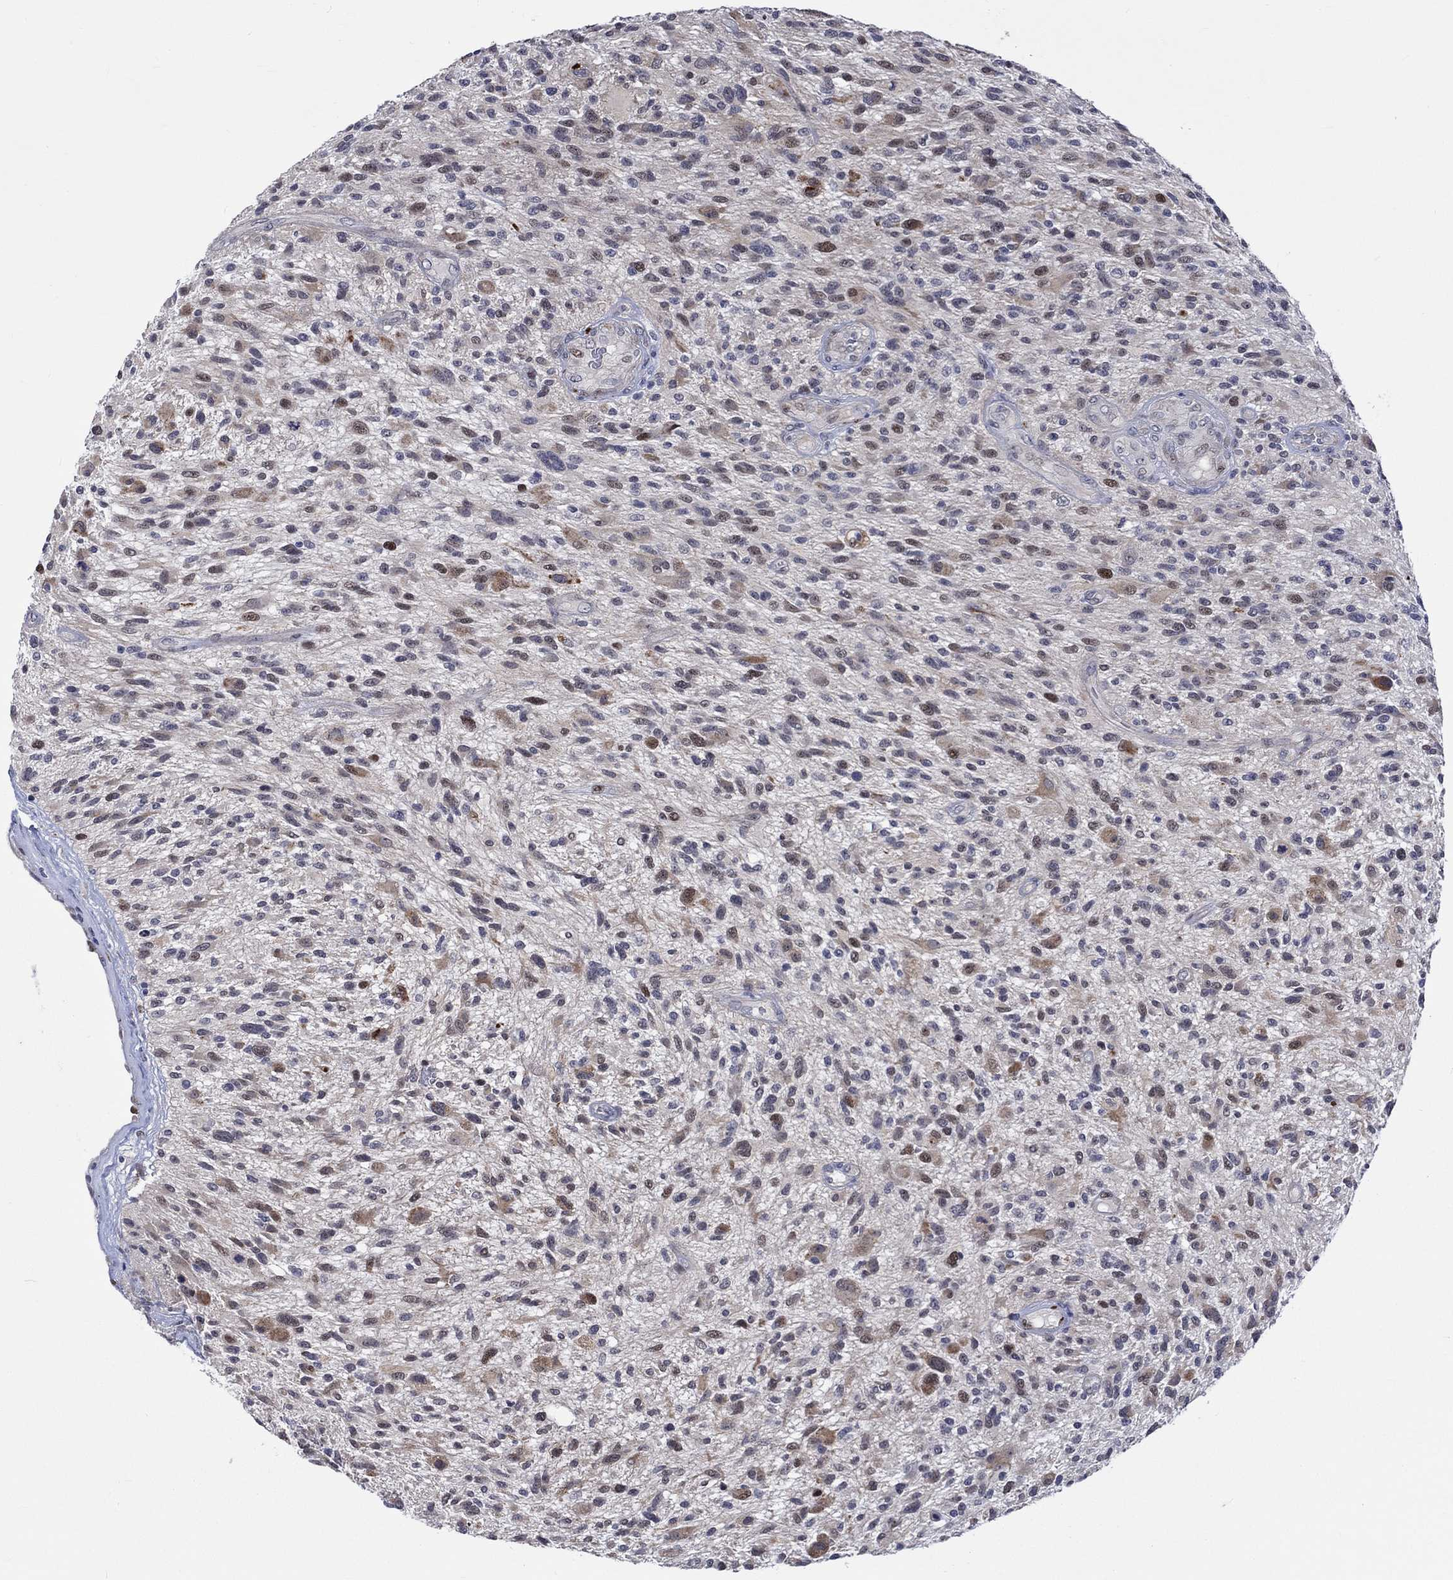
{"staining": {"intensity": "moderate", "quantity": "<25%", "location": "nuclear"}, "tissue": "glioma", "cell_type": "Tumor cells", "image_type": "cancer", "snomed": [{"axis": "morphology", "description": "Glioma, malignant, High grade"}, {"axis": "topography", "description": "Brain"}], "caption": "Immunohistochemical staining of malignant glioma (high-grade) reveals moderate nuclear protein positivity in approximately <25% of tumor cells.", "gene": "E2F8", "patient": {"sex": "male", "age": 47}}